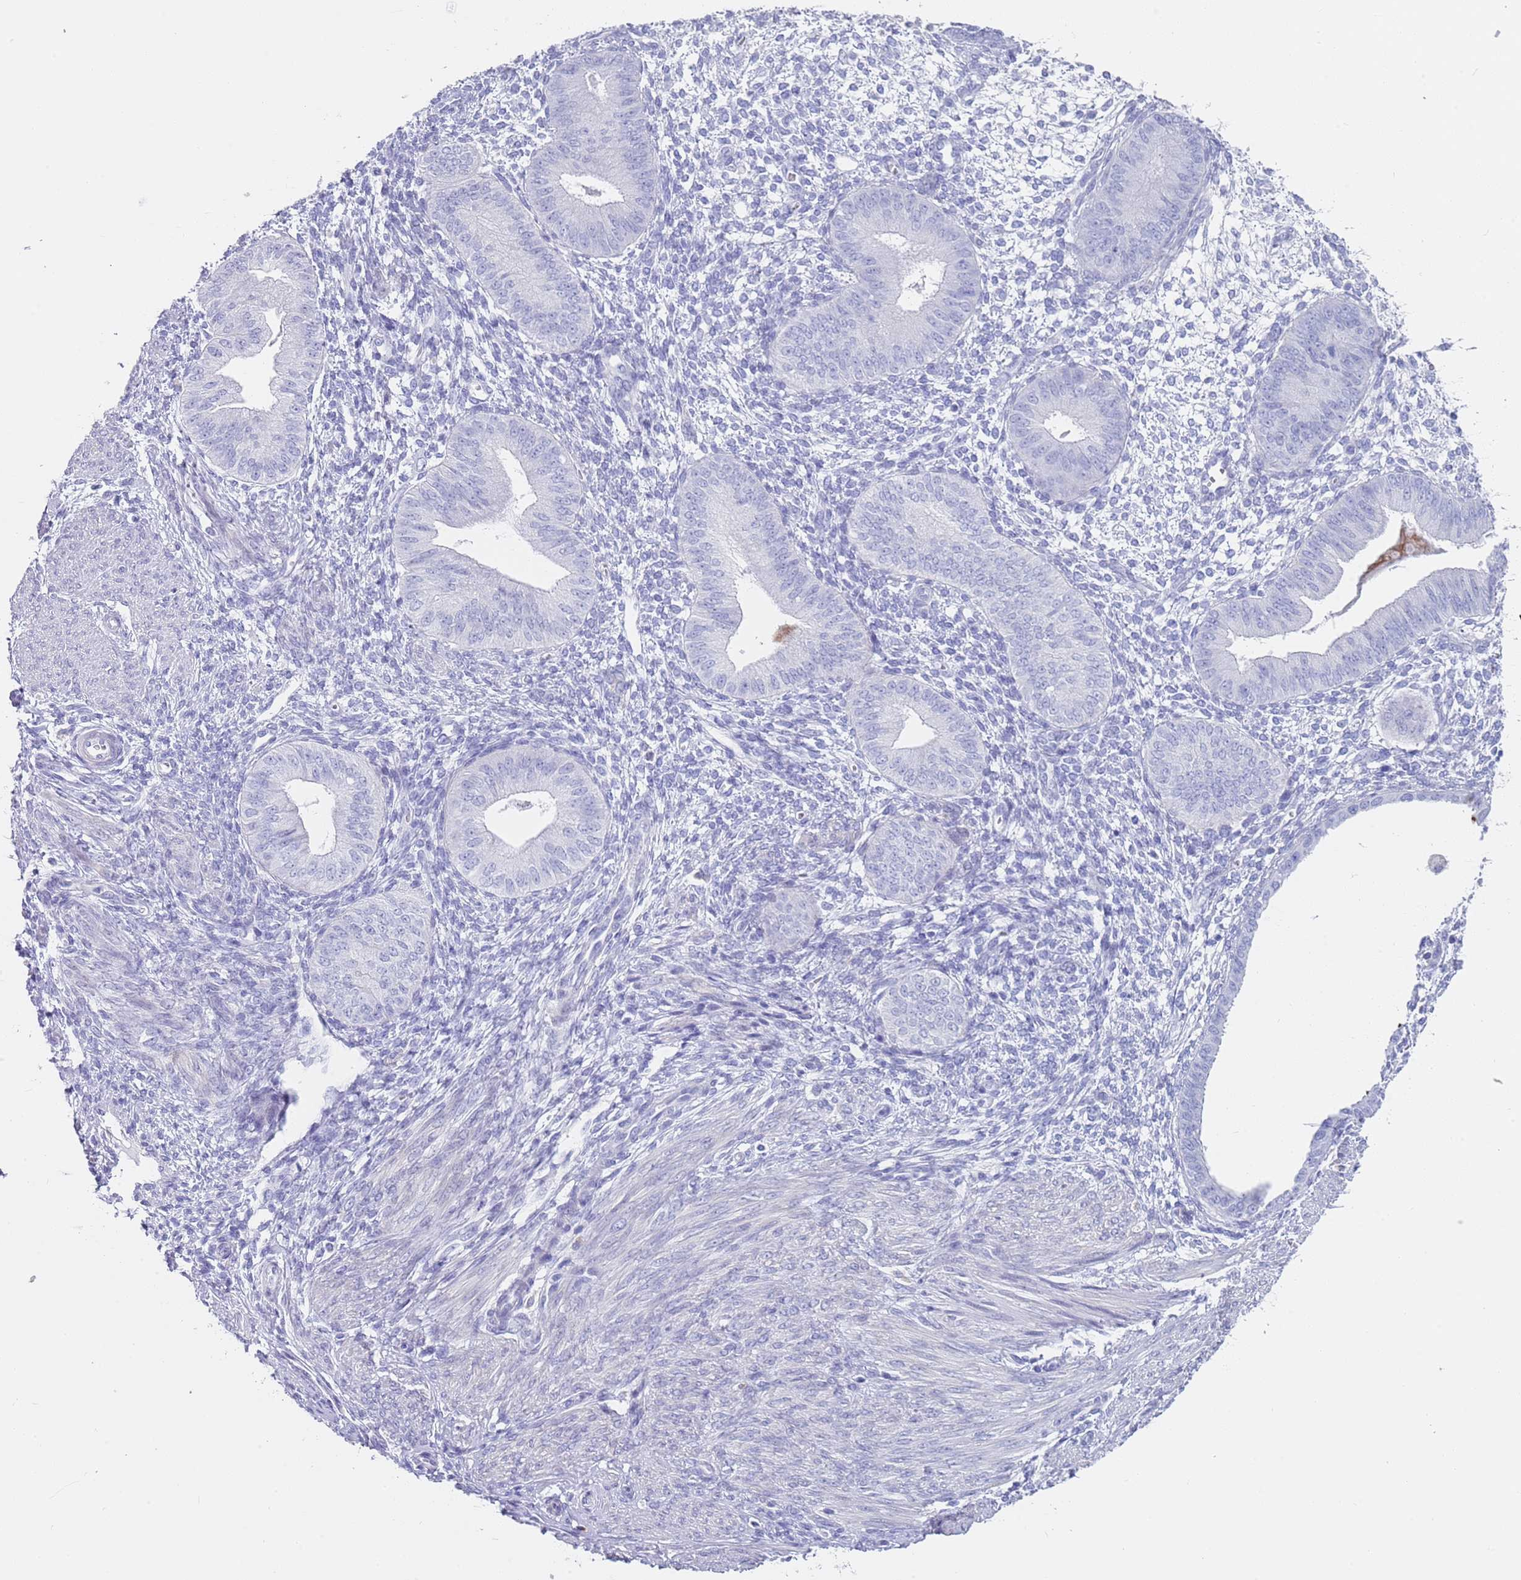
{"staining": {"intensity": "negative", "quantity": "none", "location": "none"}, "tissue": "endometrium", "cell_type": "Cells in endometrial stroma", "image_type": "normal", "snomed": [{"axis": "morphology", "description": "Normal tissue, NOS"}, {"axis": "topography", "description": "Endometrium"}], "caption": "High magnification brightfield microscopy of normal endometrium stained with DAB (3,3'-diaminobenzidine) (brown) and counterstained with hematoxylin (blue): cells in endometrial stroma show no significant expression. (Brightfield microscopy of DAB immunohistochemistry at high magnification).", "gene": "CPXM2", "patient": {"sex": "female", "age": 49}}